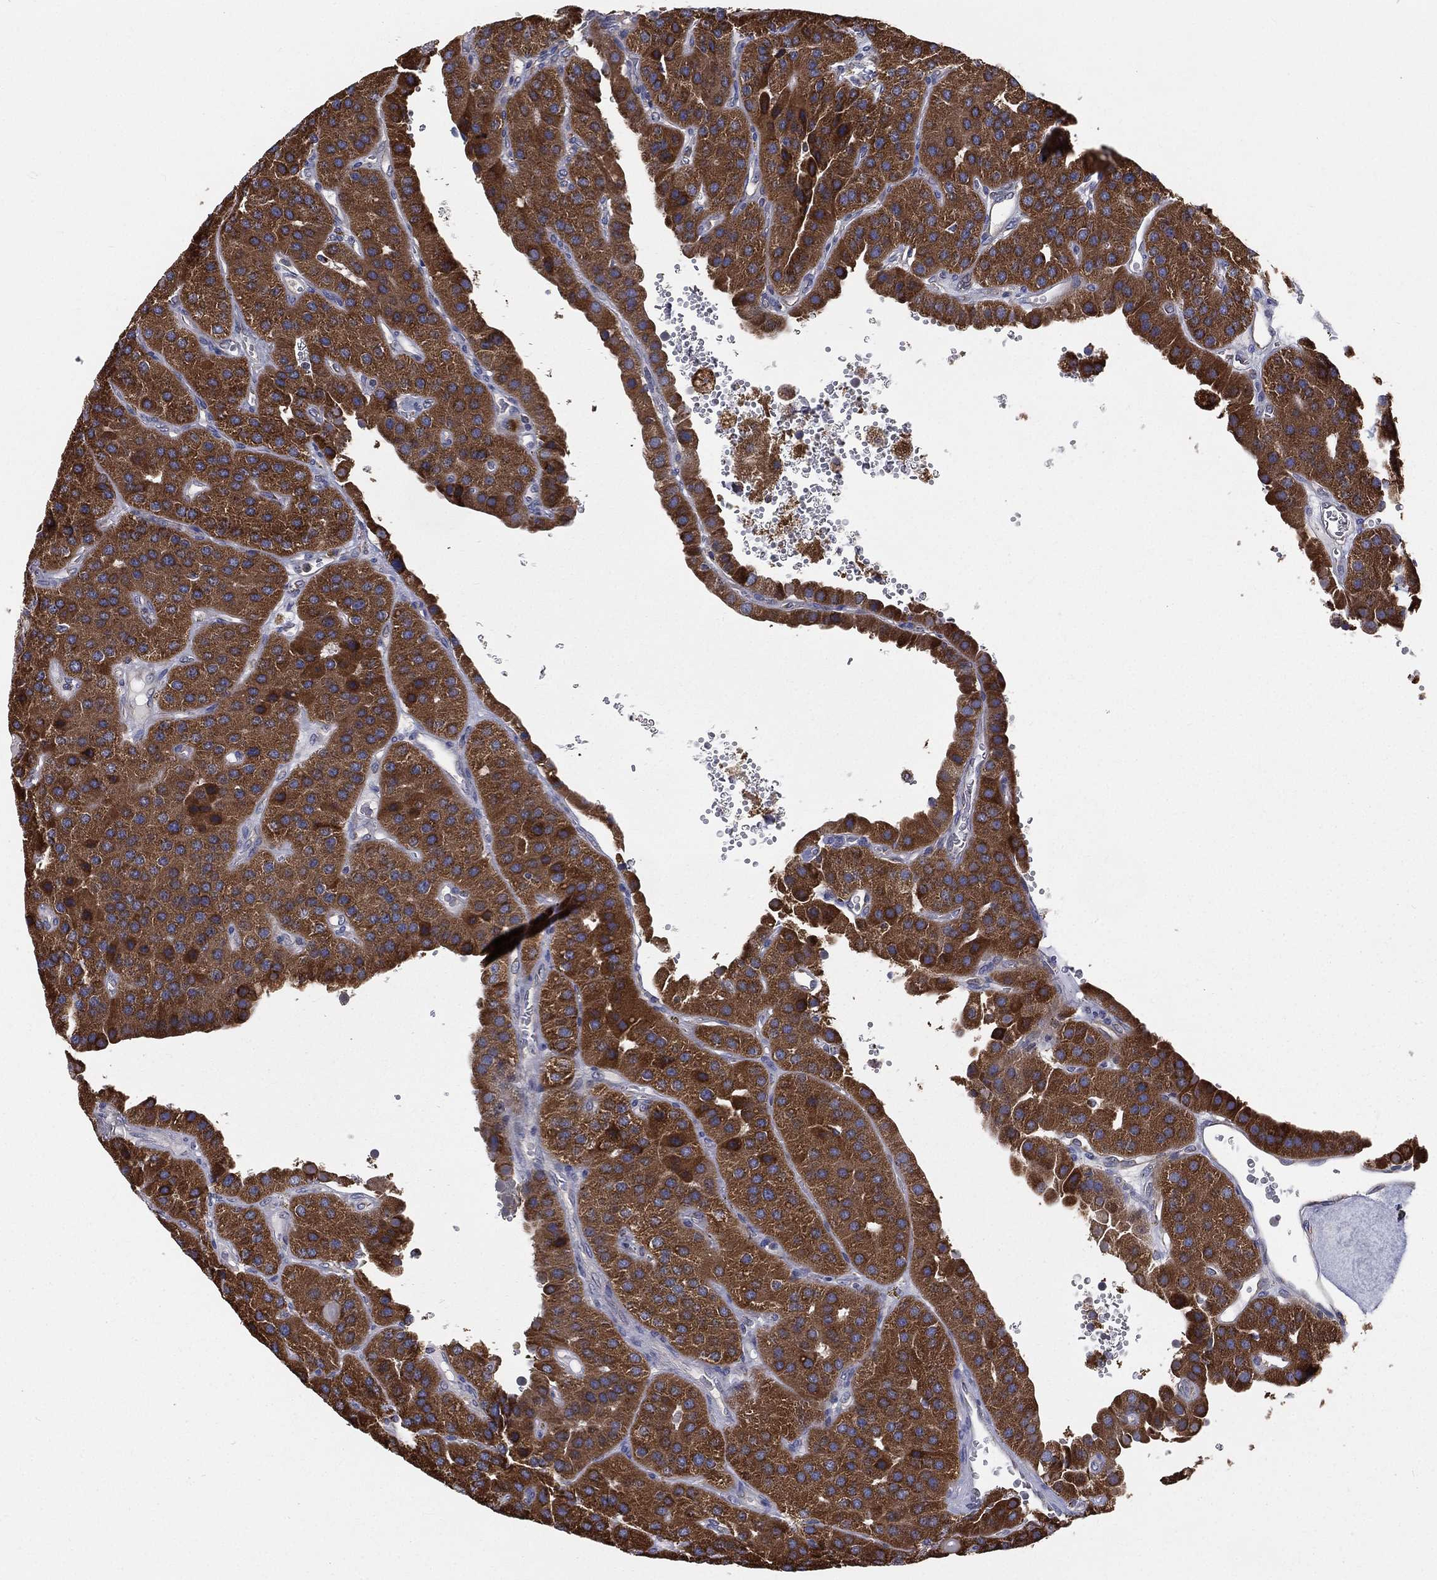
{"staining": {"intensity": "strong", "quantity": ">75%", "location": "cytoplasmic/membranous"}, "tissue": "parathyroid gland", "cell_type": "Glandular cells", "image_type": "normal", "snomed": [{"axis": "morphology", "description": "Normal tissue, NOS"}, {"axis": "morphology", "description": "Adenoma, NOS"}, {"axis": "topography", "description": "Parathyroid gland"}], "caption": "Immunohistochemical staining of unremarkable parathyroid gland shows strong cytoplasmic/membranous protein positivity in approximately >75% of glandular cells. (DAB = brown stain, brightfield microscopy at high magnification).", "gene": "HADH", "patient": {"sex": "female", "age": 86}}